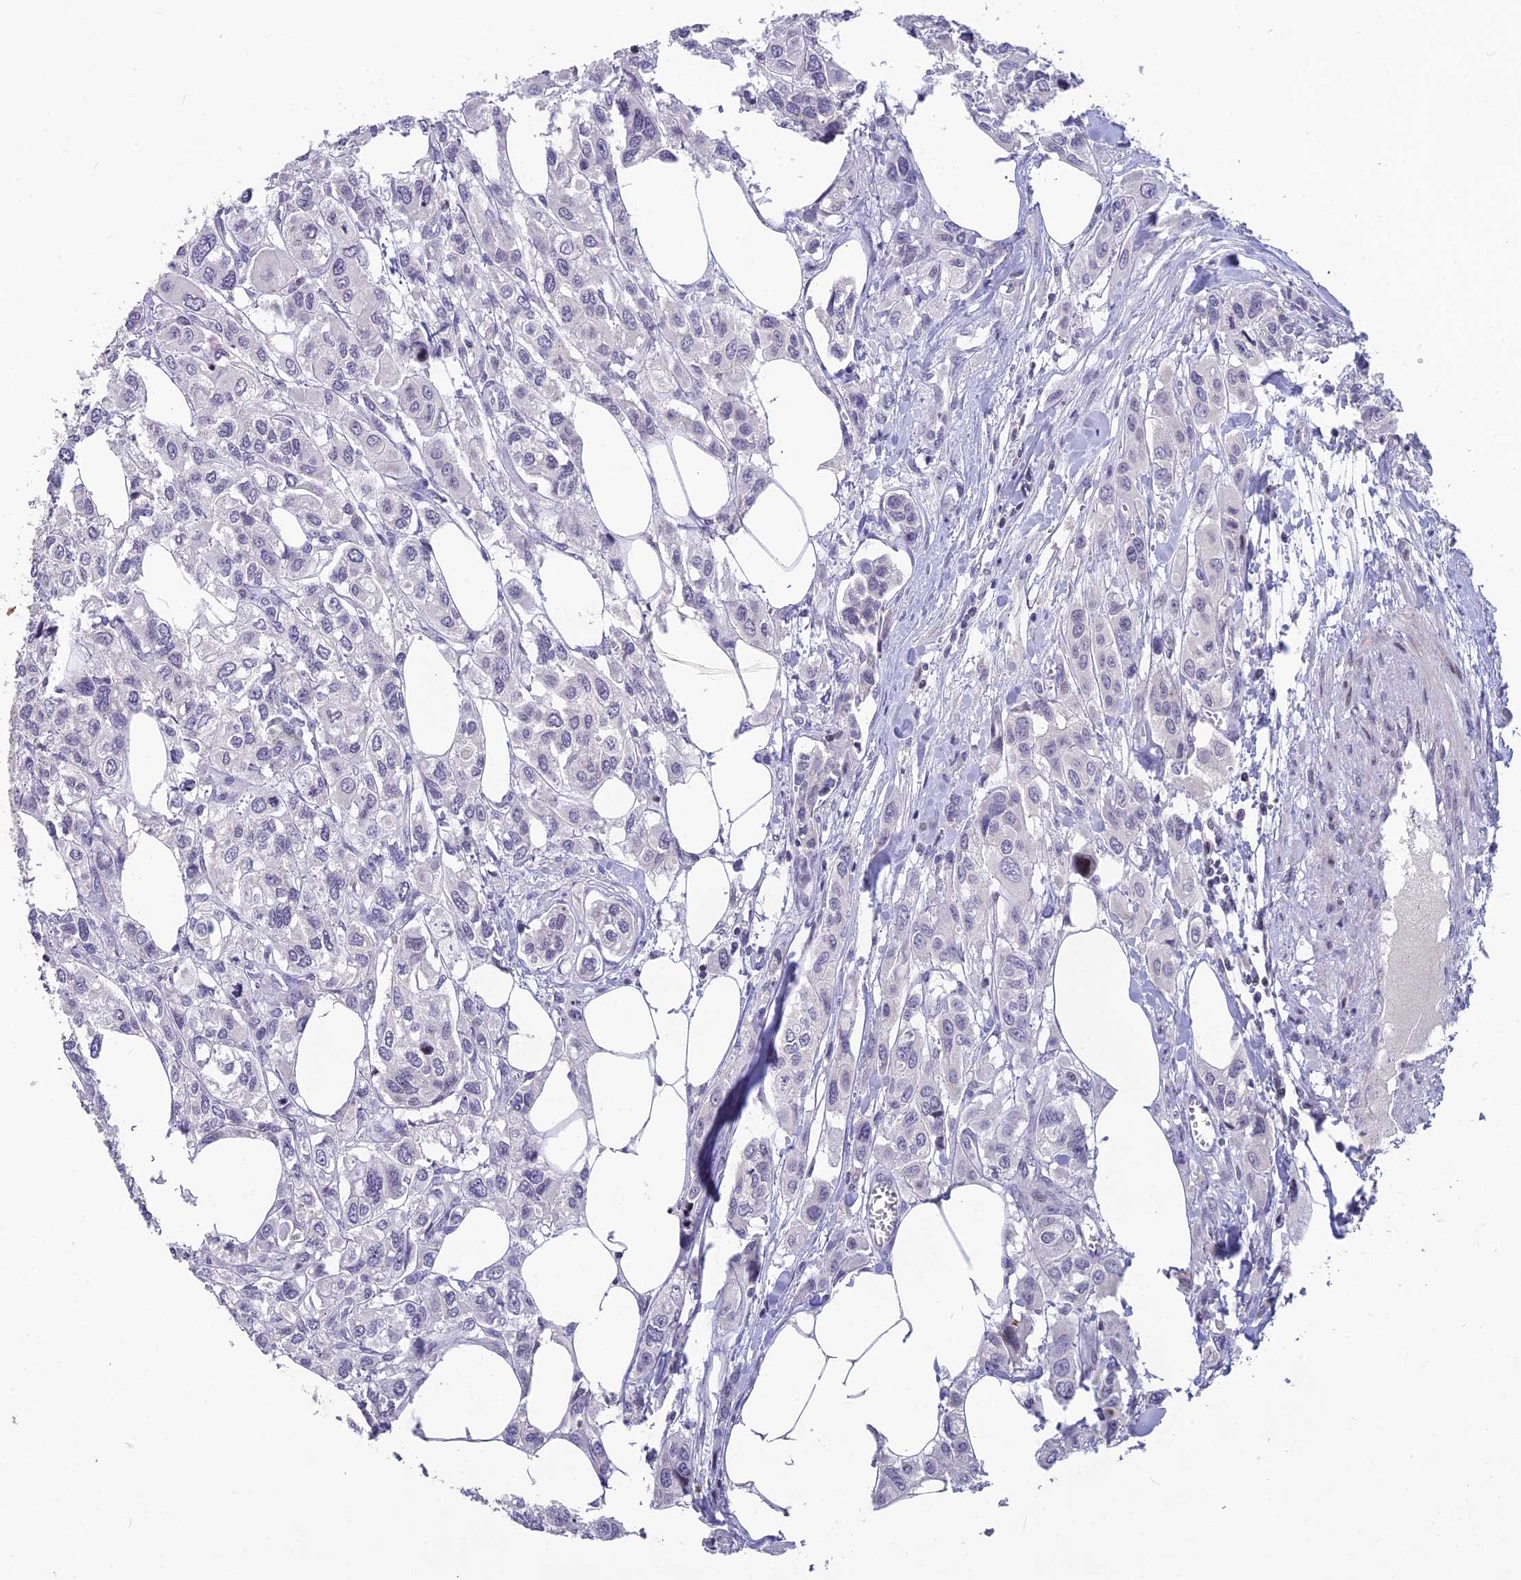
{"staining": {"intensity": "negative", "quantity": "none", "location": "none"}, "tissue": "urothelial cancer", "cell_type": "Tumor cells", "image_type": "cancer", "snomed": [{"axis": "morphology", "description": "Urothelial carcinoma, High grade"}, {"axis": "topography", "description": "Urinary bladder"}], "caption": "IHC of urothelial cancer reveals no expression in tumor cells. (DAB immunohistochemistry, high magnification).", "gene": "TMEM134", "patient": {"sex": "male", "age": 67}}